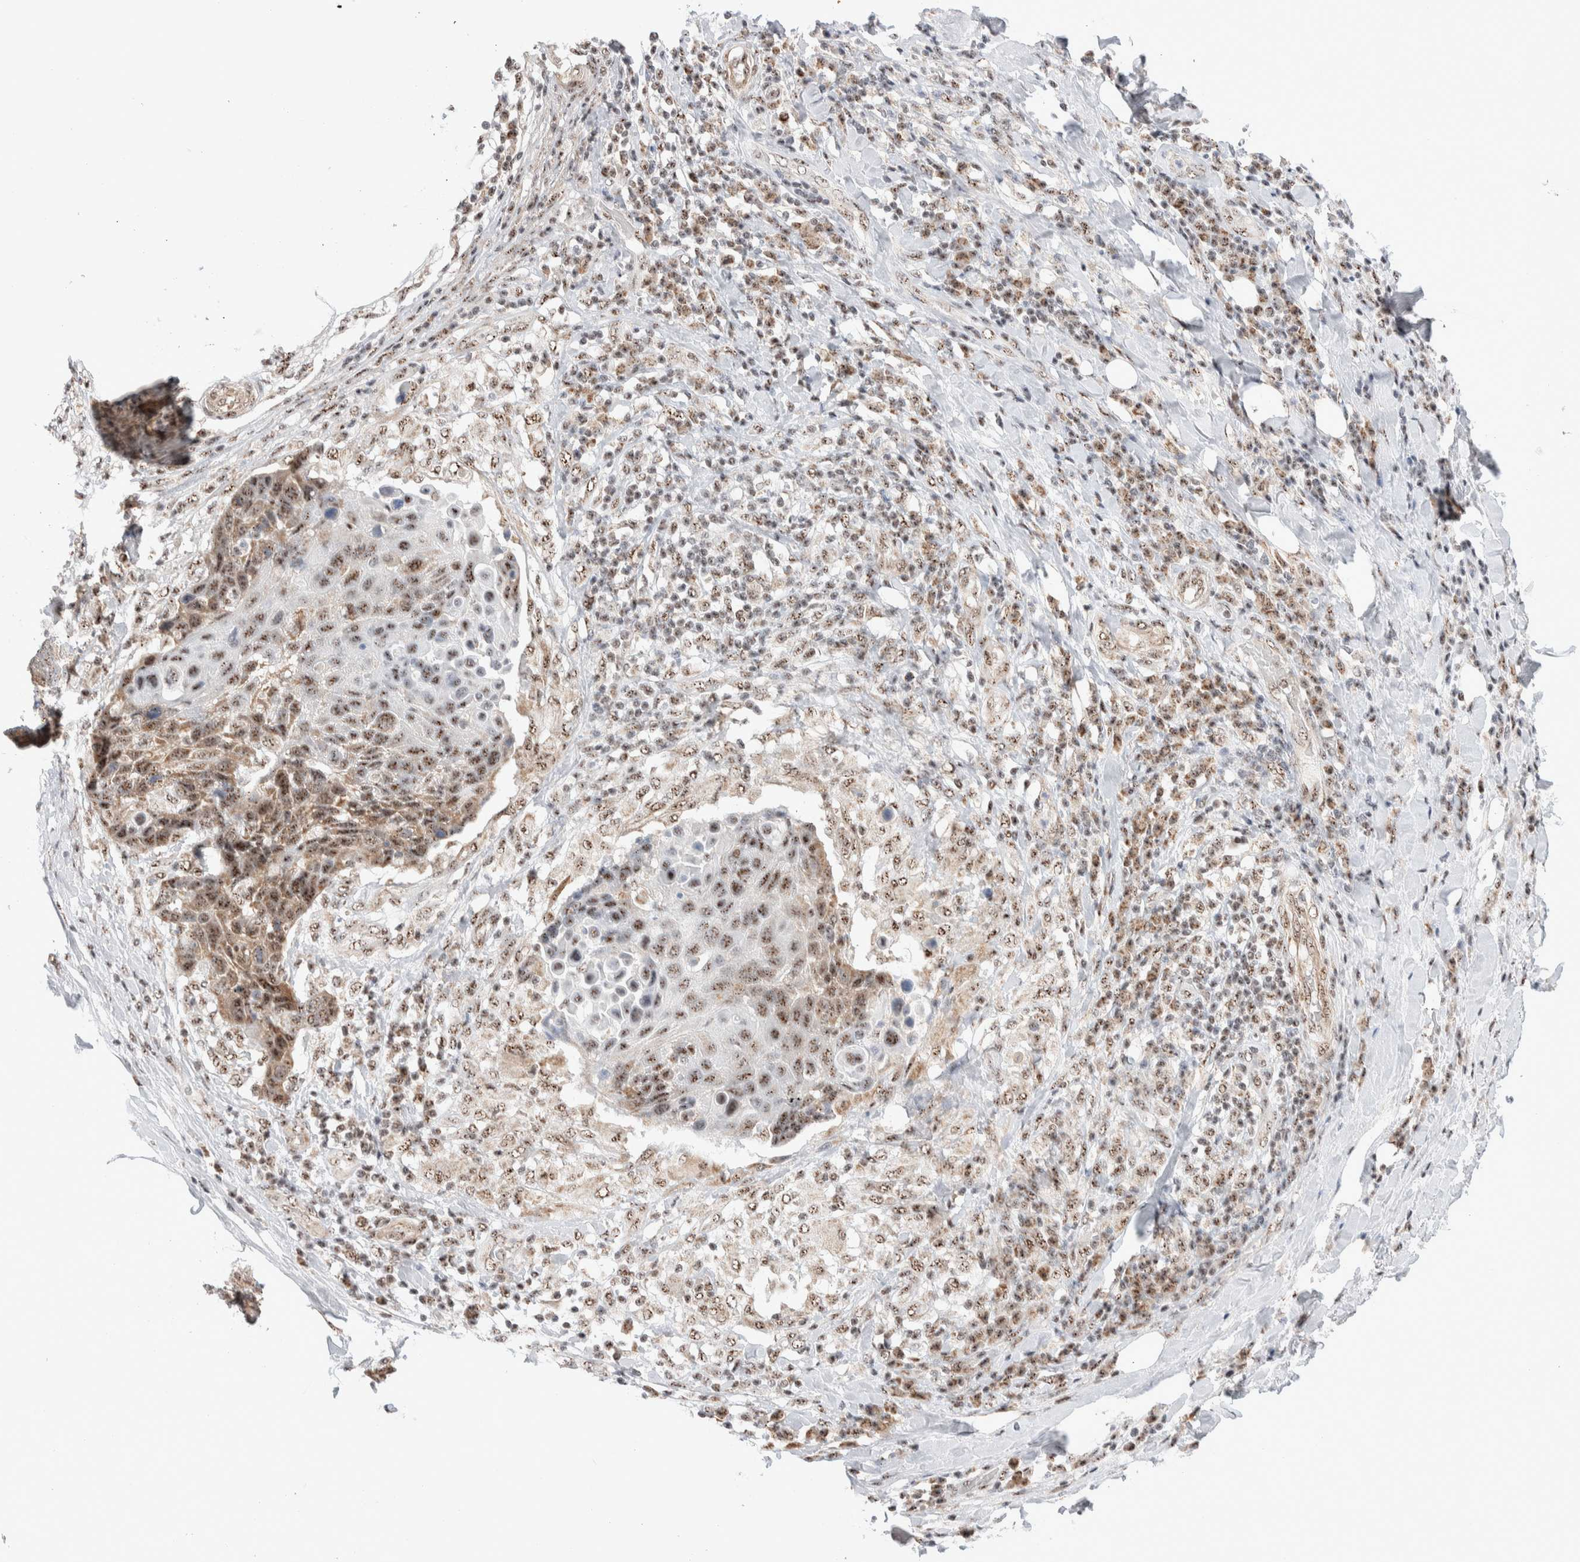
{"staining": {"intensity": "moderate", "quantity": ">75%", "location": "nuclear"}, "tissue": "lung cancer", "cell_type": "Tumor cells", "image_type": "cancer", "snomed": [{"axis": "morphology", "description": "Squamous cell carcinoma, NOS"}, {"axis": "topography", "description": "Lung"}], "caption": "This is a histology image of IHC staining of lung cancer, which shows moderate staining in the nuclear of tumor cells.", "gene": "ZNF695", "patient": {"sex": "male", "age": 66}}